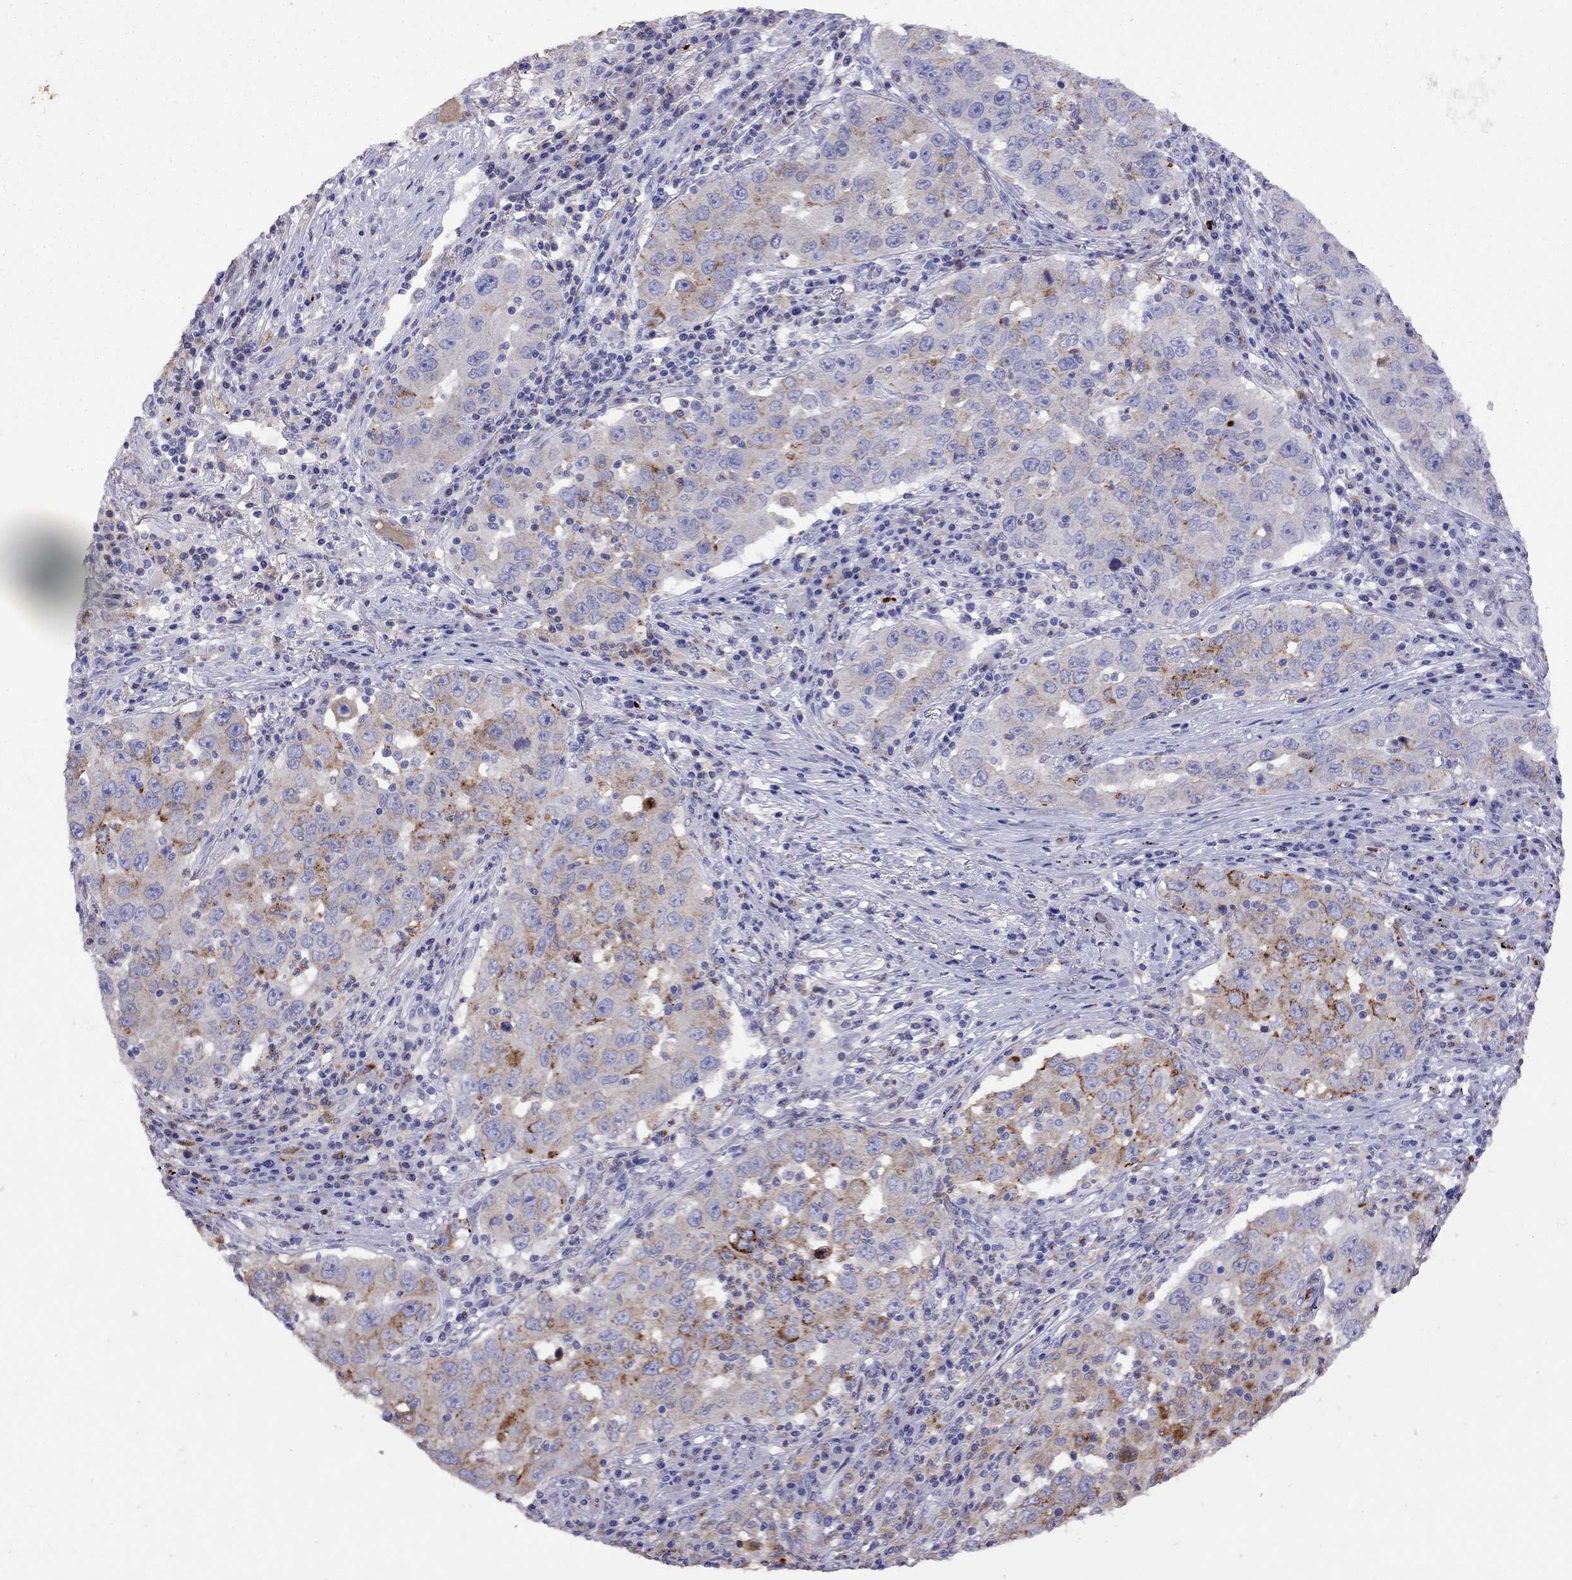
{"staining": {"intensity": "moderate", "quantity": "25%-75%", "location": "cytoplasmic/membranous"}, "tissue": "lung cancer", "cell_type": "Tumor cells", "image_type": "cancer", "snomed": [{"axis": "morphology", "description": "Adenocarcinoma, NOS"}, {"axis": "topography", "description": "Lung"}], "caption": "IHC (DAB (3,3'-diaminobenzidine)) staining of lung adenocarcinoma demonstrates moderate cytoplasmic/membranous protein positivity in approximately 25%-75% of tumor cells. (Brightfield microscopy of DAB IHC at high magnification).", "gene": "SERPINA3", "patient": {"sex": "male", "age": 73}}